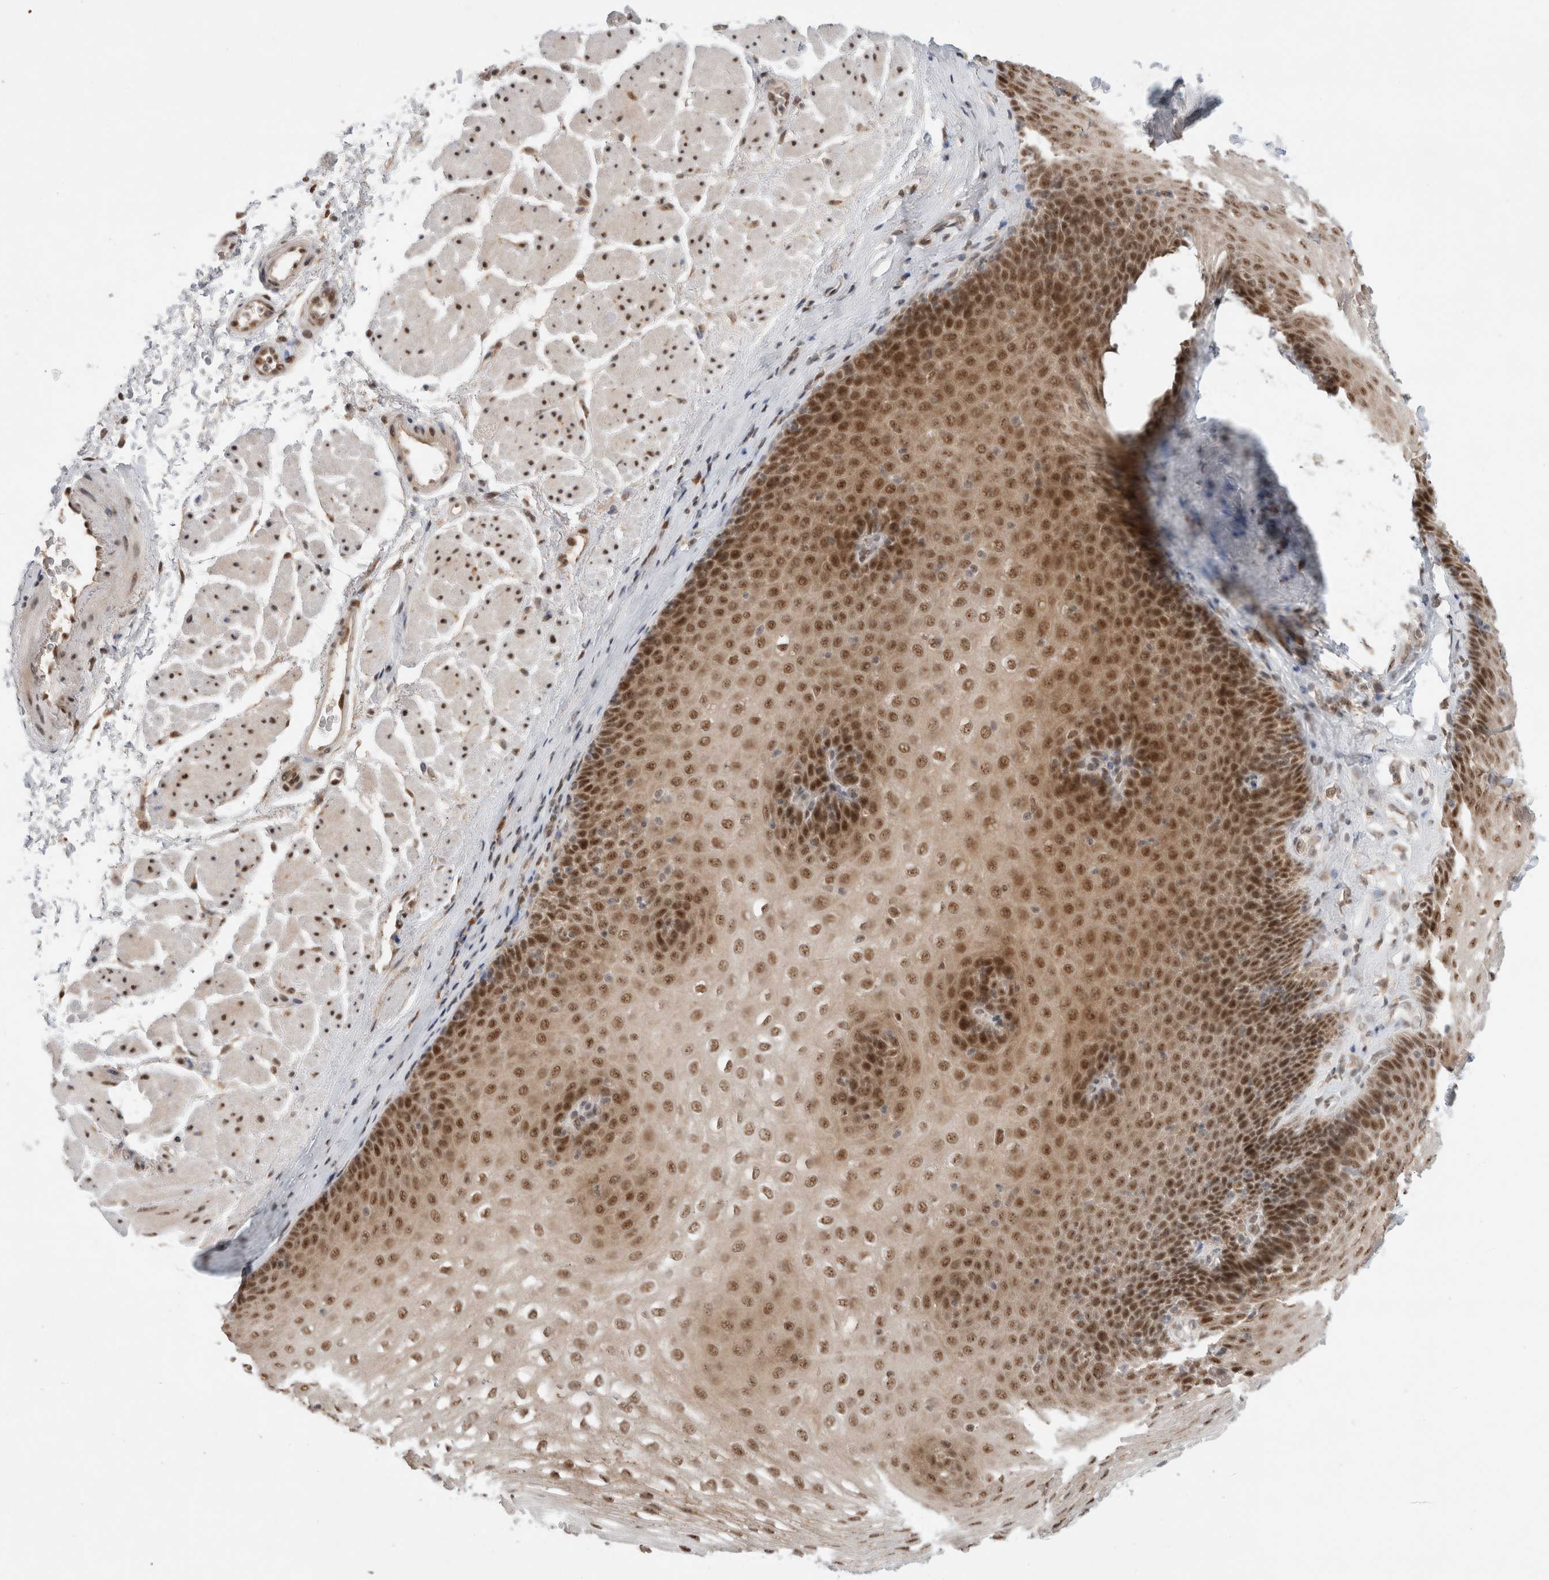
{"staining": {"intensity": "moderate", "quantity": ">75%", "location": "cytoplasmic/membranous,nuclear"}, "tissue": "esophagus", "cell_type": "Squamous epithelial cells", "image_type": "normal", "snomed": [{"axis": "morphology", "description": "Normal tissue, NOS"}, {"axis": "topography", "description": "Esophagus"}], "caption": "Esophagus stained with DAB immunohistochemistry (IHC) demonstrates medium levels of moderate cytoplasmic/membranous,nuclear staining in about >75% of squamous epithelial cells.", "gene": "NCAPG2", "patient": {"sex": "female", "age": 66}}